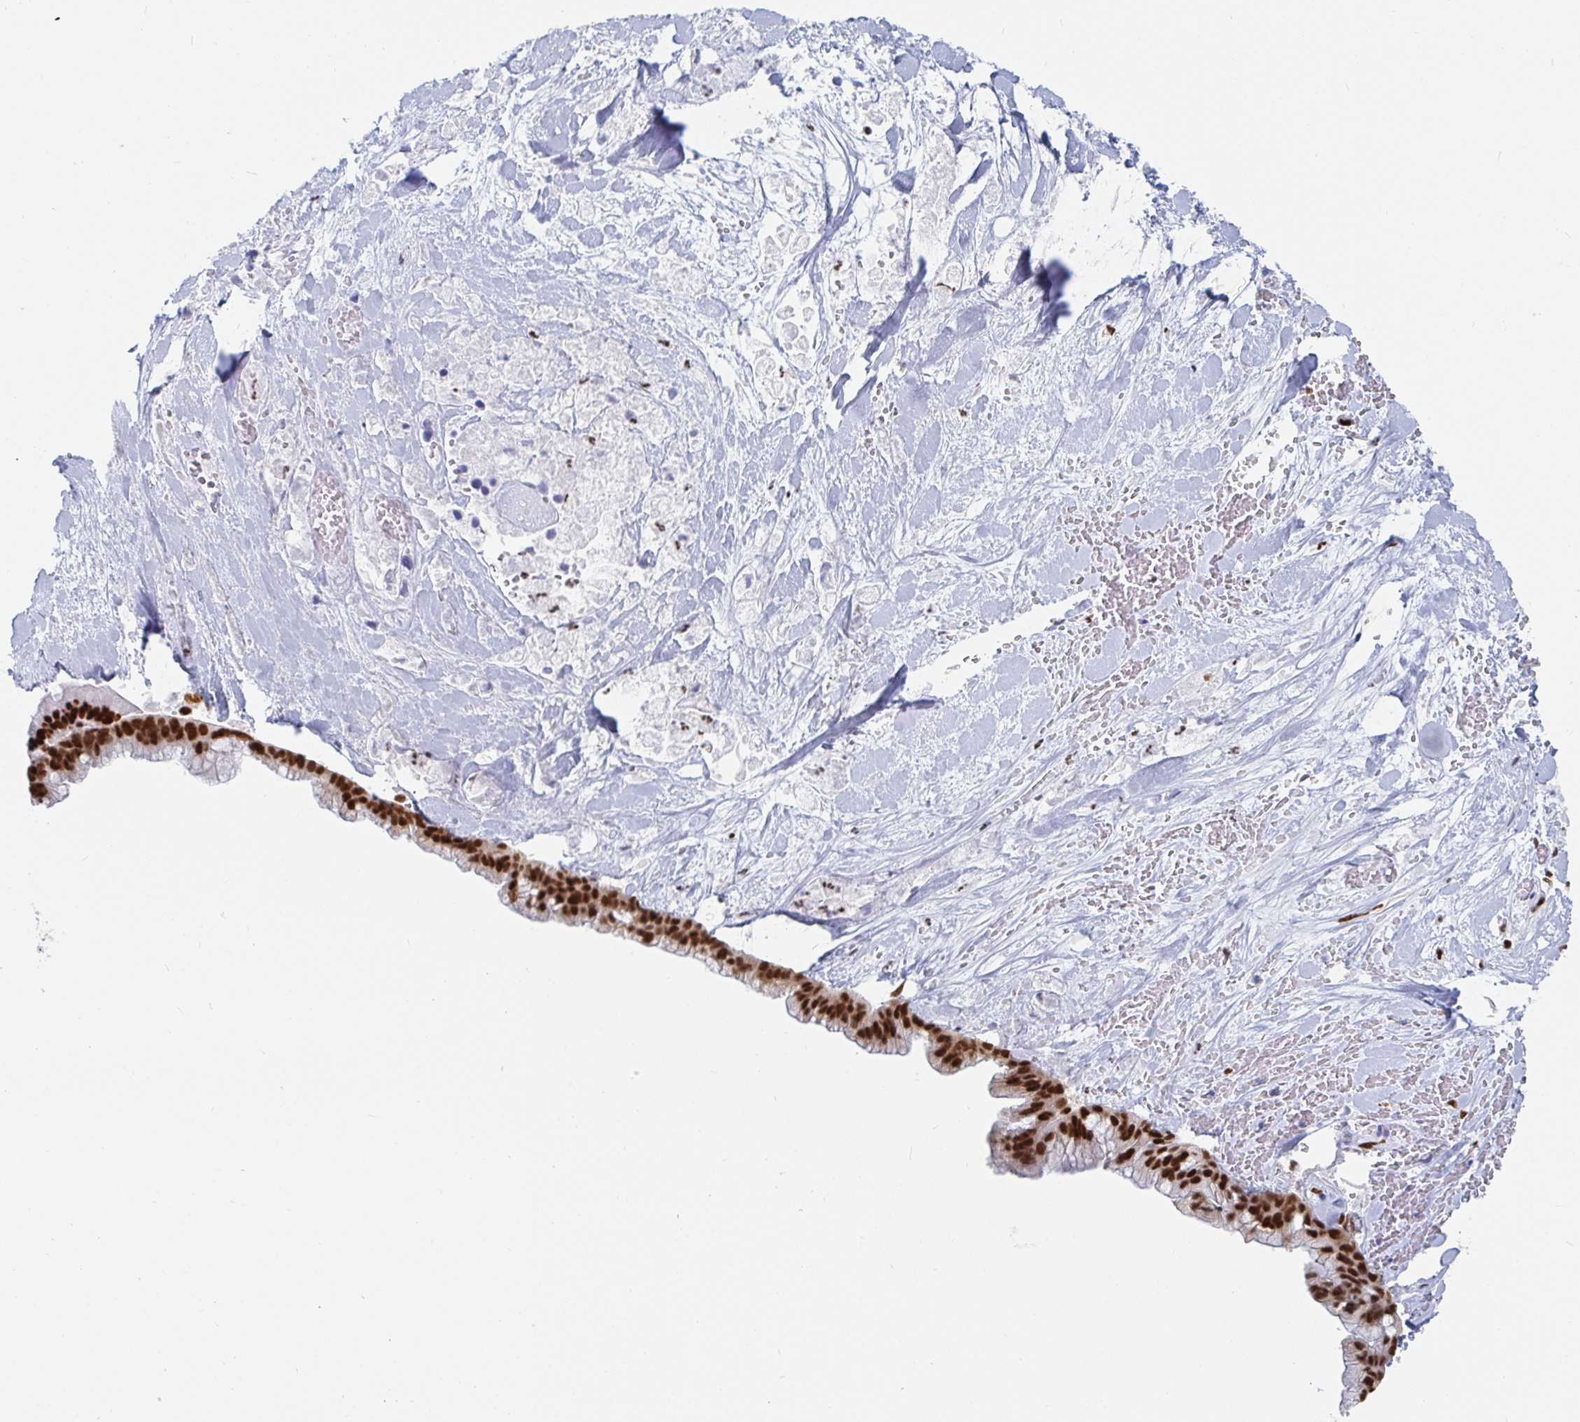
{"staining": {"intensity": "strong", "quantity": ">75%", "location": "nuclear"}, "tissue": "pancreatic cancer", "cell_type": "Tumor cells", "image_type": "cancer", "snomed": [{"axis": "morphology", "description": "Adenocarcinoma, NOS"}, {"axis": "topography", "description": "Pancreas"}], "caption": "IHC histopathology image of pancreatic cancer (adenocarcinoma) stained for a protein (brown), which reveals high levels of strong nuclear positivity in about >75% of tumor cells.", "gene": "EWSR1", "patient": {"sex": "male", "age": 44}}